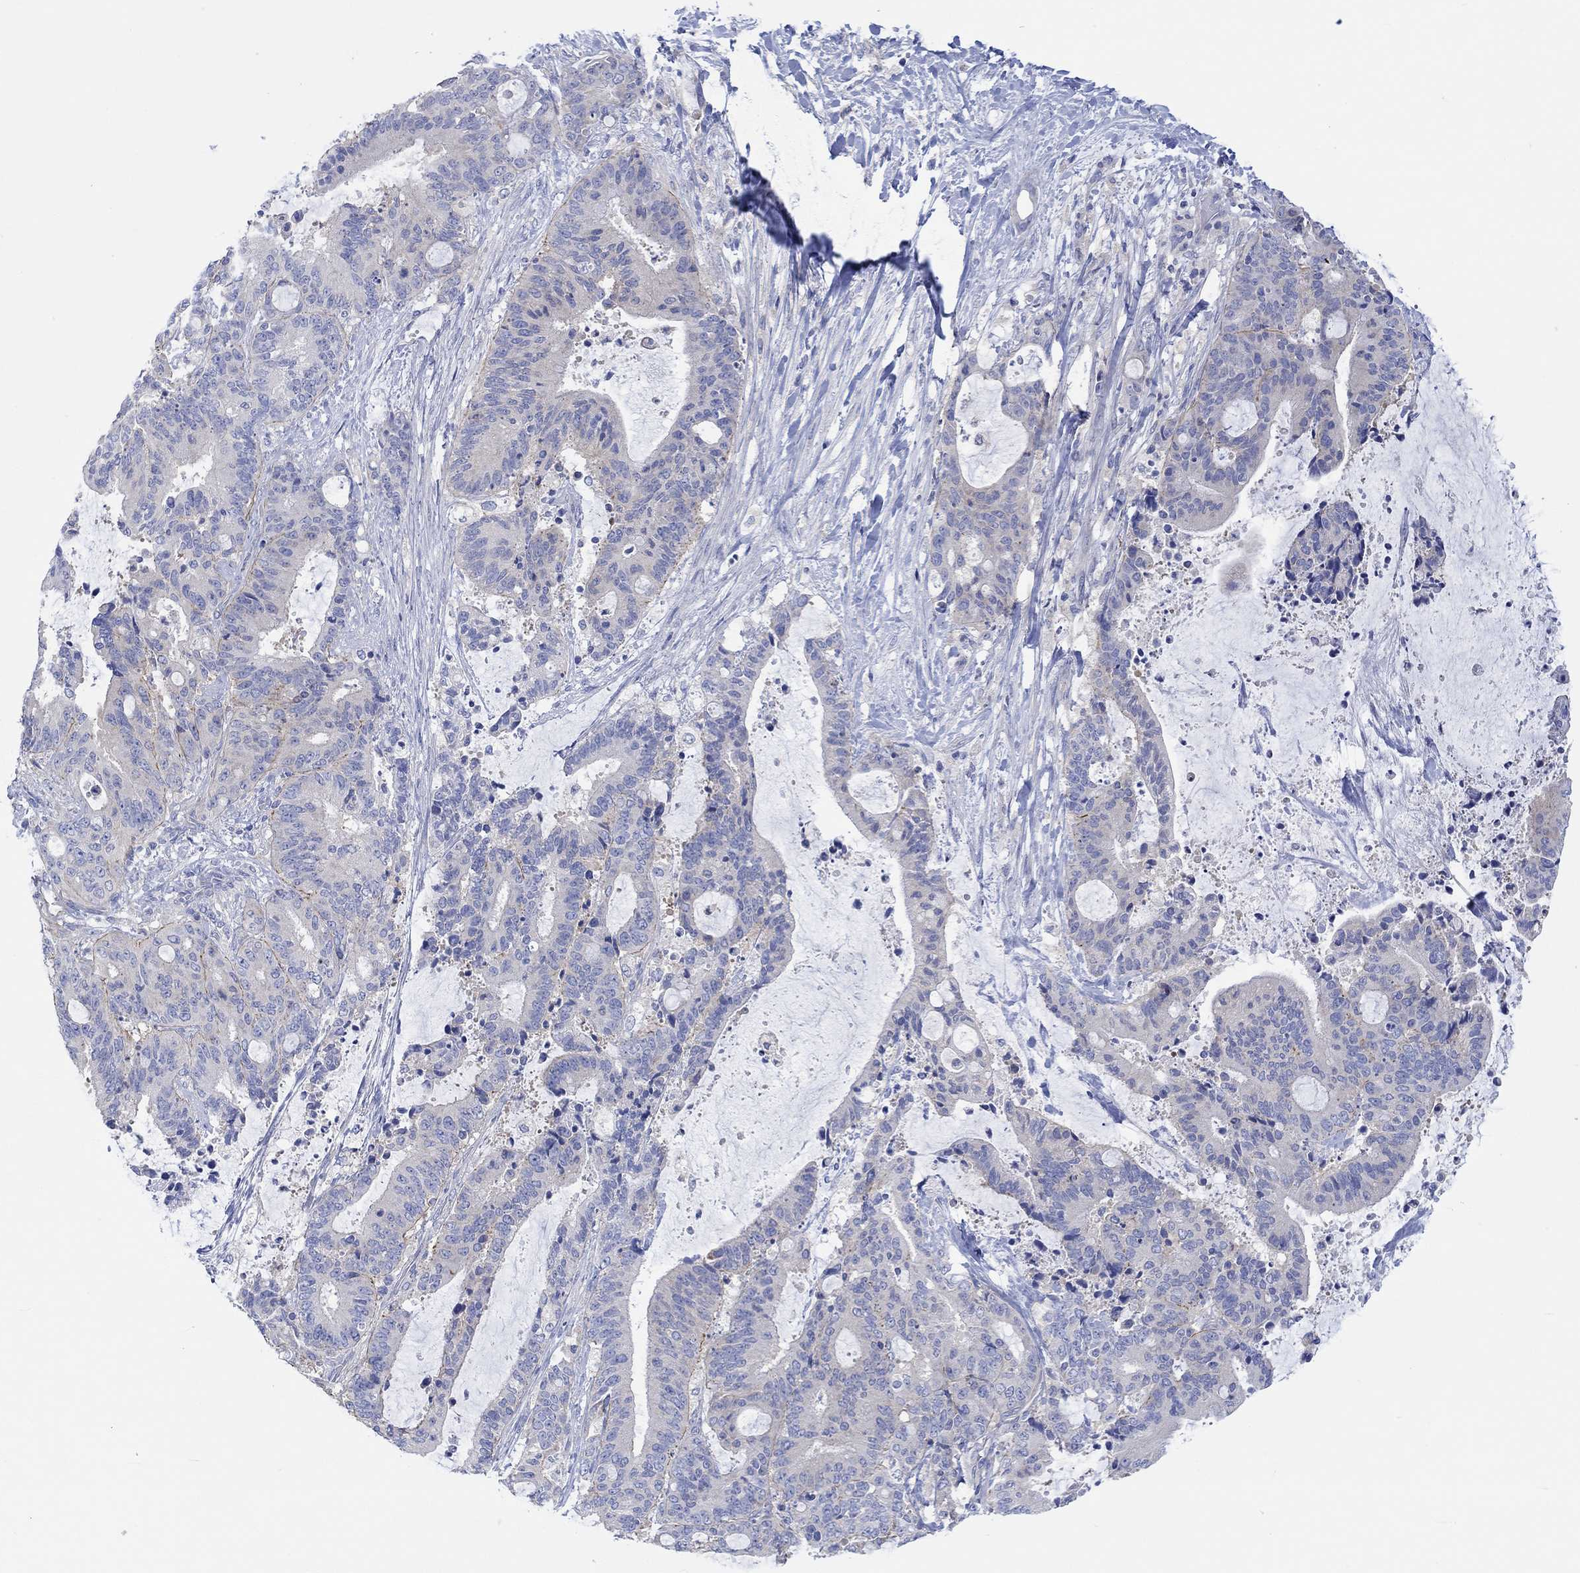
{"staining": {"intensity": "negative", "quantity": "none", "location": "none"}, "tissue": "liver cancer", "cell_type": "Tumor cells", "image_type": "cancer", "snomed": [{"axis": "morphology", "description": "Cholangiocarcinoma"}, {"axis": "topography", "description": "Liver"}], "caption": "Human liver cancer stained for a protein using IHC demonstrates no staining in tumor cells.", "gene": "REEP6", "patient": {"sex": "female", "age": 73}}